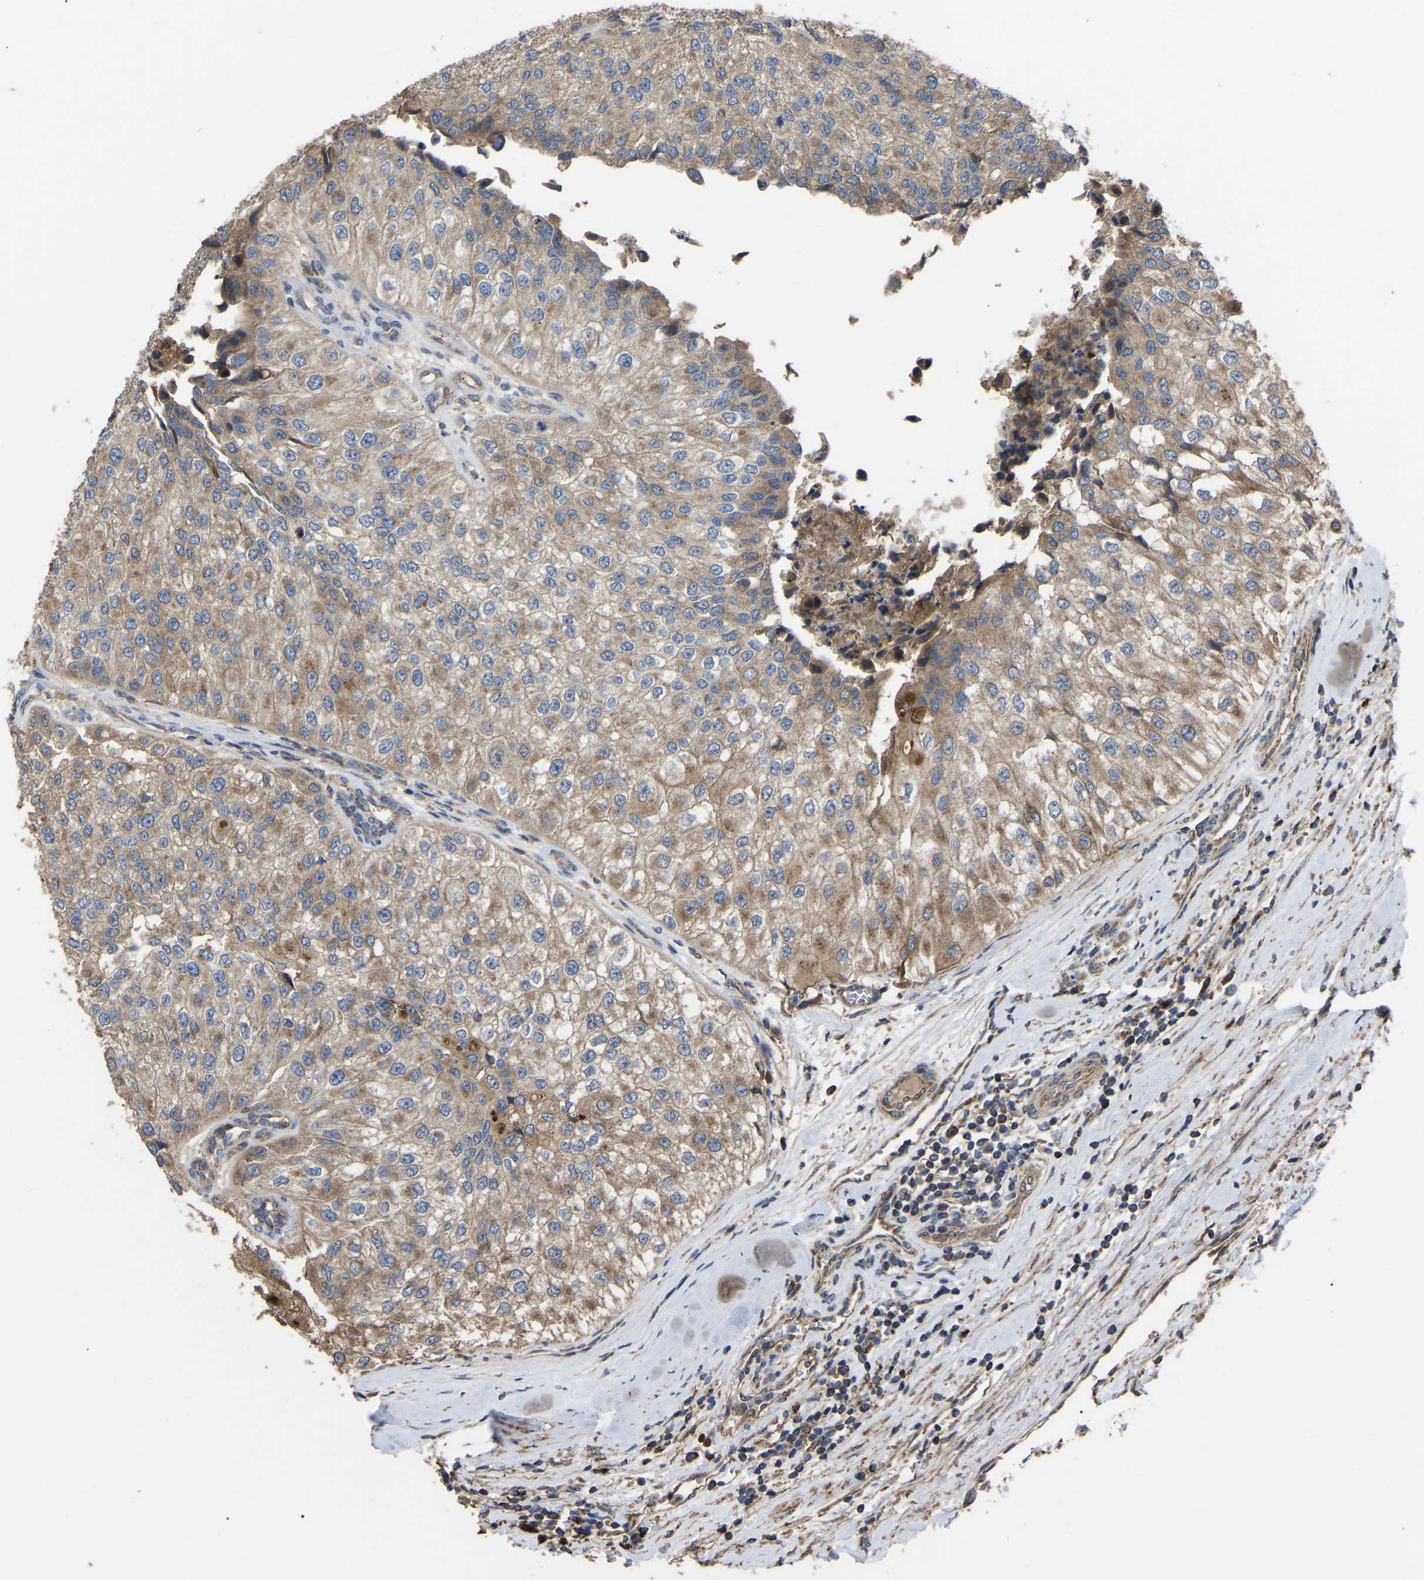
{"staining": {"intensity": "moderate", "quantity": "25%-75%", "location": "cytoplasmic/membranous"}, "tissue": "urothelial cancer", "cell_type": "Tumor cells", "image_type": "cancer", "snomed": [{"axis": "morphology", "description": "Urothelial carcinoma, High grade"}, {"axis": "topography", "description": "Kidney"}, {"axis": "topography", "description": "Urinary bladder"}], "caption": "High-grade urothelial carcinoma stained with a brown dye displays moderate cytoplasmic/membranous positive positivity in about 25%-75% of tumor cells.", "gene": "GCC1", "patient": {"sex": "male", "age": 77}}